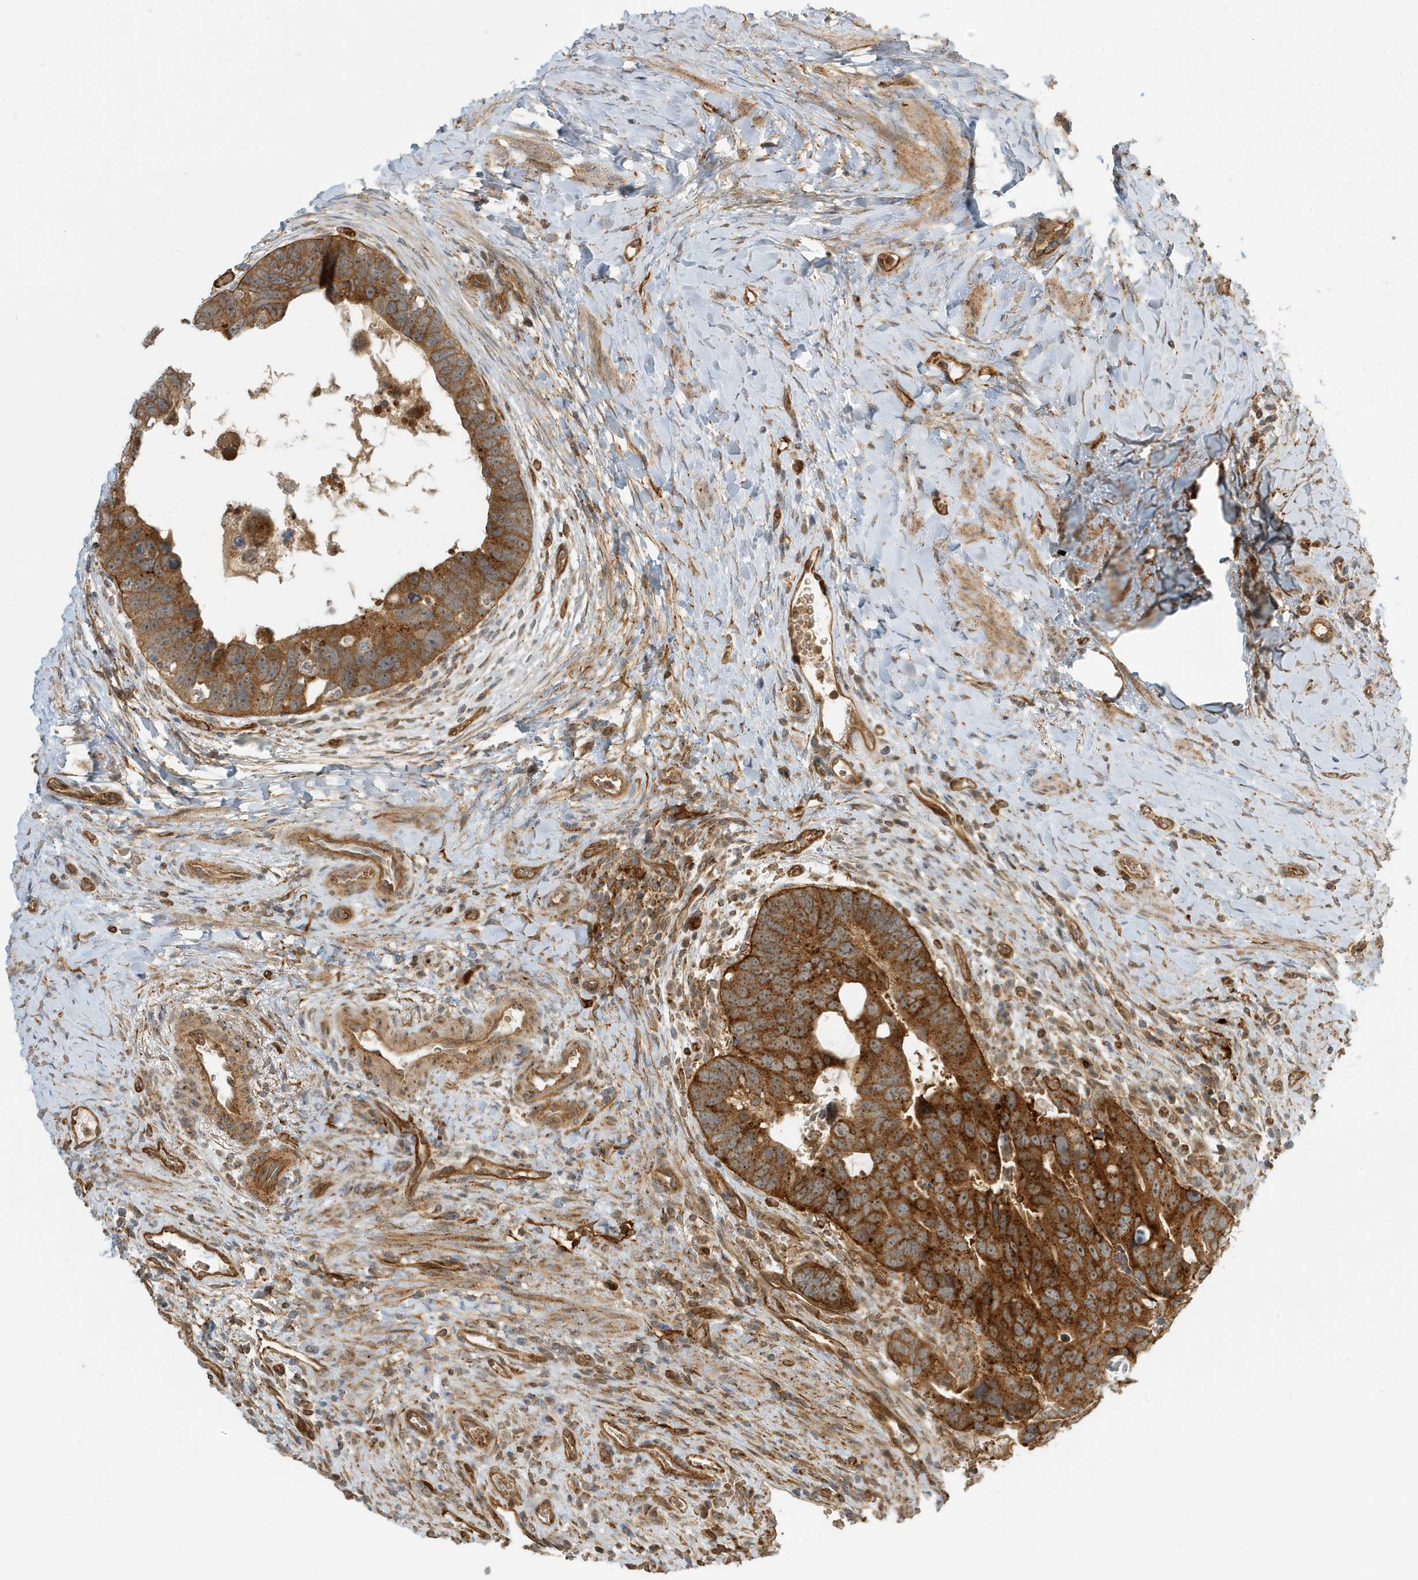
{"staining": {"intensity": "moderate", "quantity": ">75%", "location": "cytoplasmic/membranous"}, "tissue": "colorectal cancer", "cell_type": "Tumor cells", "image_type": "cancer", "snomed": [{"axis": "morphology", "description": "Adenocarcinoma, NOS"}, {"axis": "topography", "description": "Rectum"}], "caption": "This is an image of immunohistochemistry (IHC) staining of adenocarcinoma (colorectal), which shows moderate expression in the cytoplasmic/membranous of tumor cells.", "gene": "FYCO1", "patient": {"sex": "male", "age": 59}}